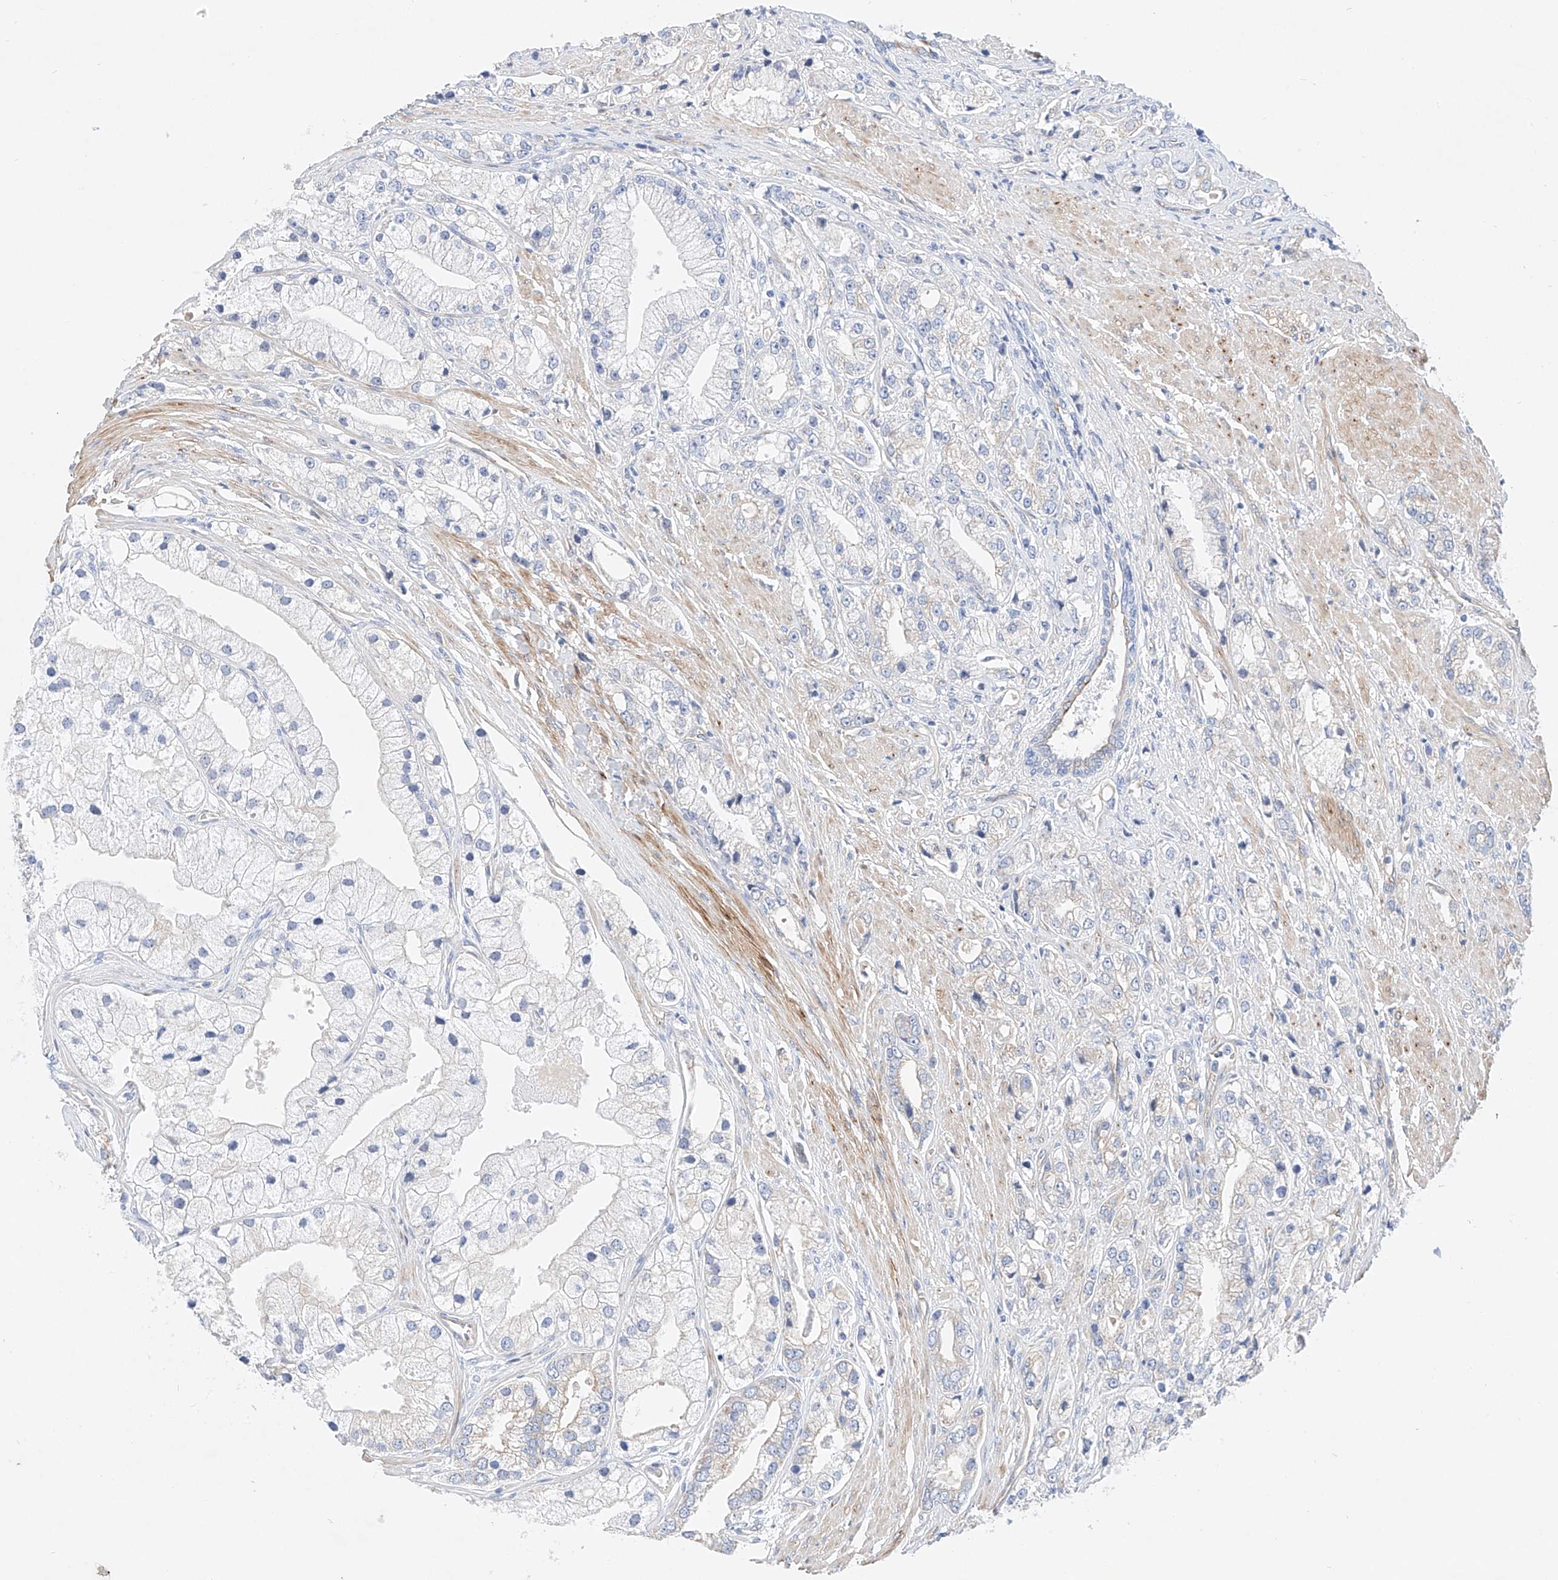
{"staining": {"intensity": "negative", "quantity": "none", "location": "none"}, "tissue": "prostate cancer", "cell_type": "Tumor cells", "image_type": "cancer", "snomed": [{"axis": "morphology", "description": "Adenocarcinoma, High grade"}, {"axis": "topography", "description": "Prostate"}], "caption": "Tumor cells show no significant protein expression in prostate cancer.", "gene": "SBSPON", "patient": {"sex": "male", "age": 50}}